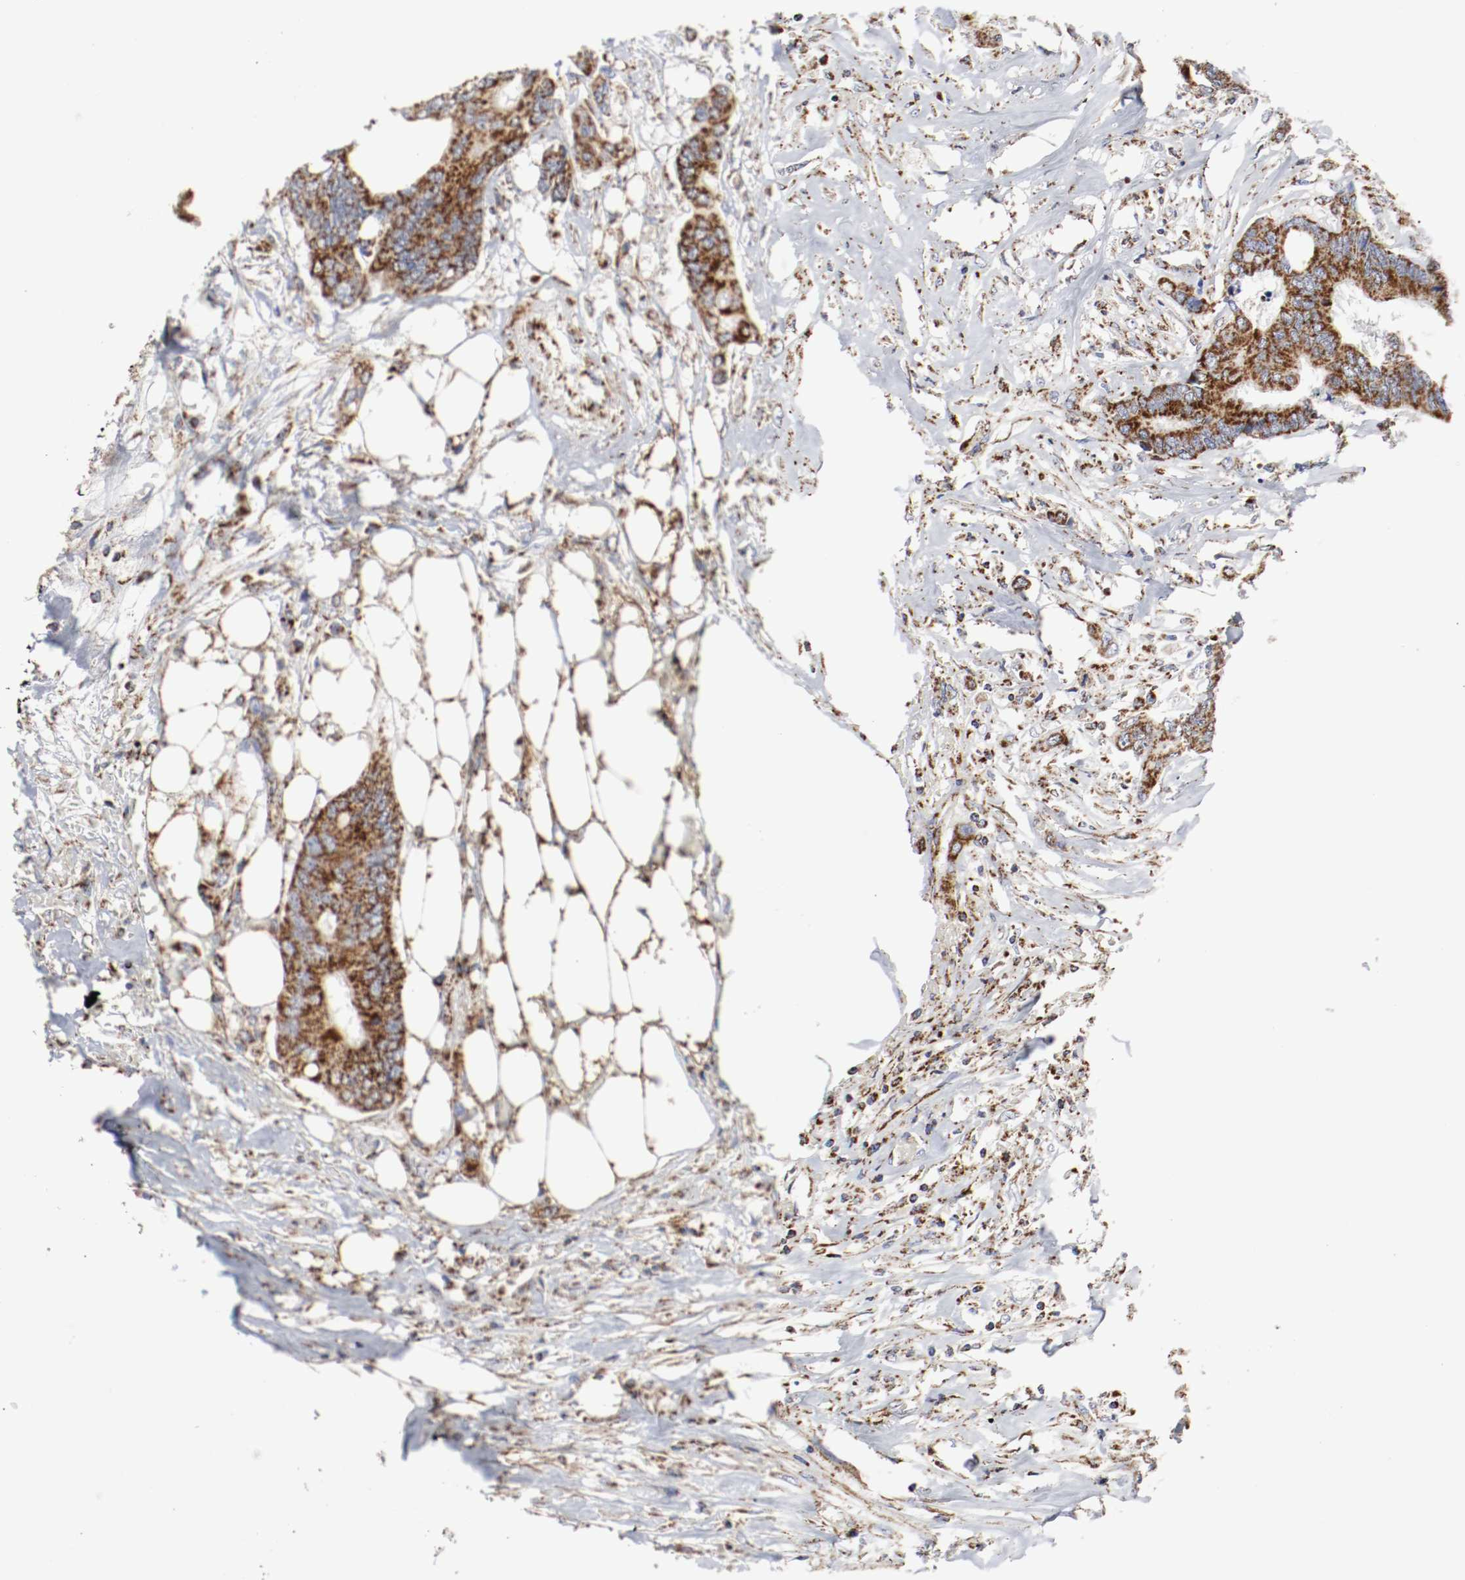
{"staining": {"intensity": "strong", "quantity": ">75%", "location": "cytoplasmic/membranous"}, "tissue": "colorectal cancer", "cell_type": "Tumor cells", "image_type": "cancer", "snomed": [{"axis": "morphology", "description": "Adenocarcinoma, NOS"}, {"axis": "topography", "description": "Rectum"}], "caption": "A photomicrograph of human adenocarcinoma (colorectal) stained for a protein displays strong cytoplasmic/membranous brown staining in tumor cells.", "gene": "AFG3L2", "patient": {"sex": "male", "age": 55}}